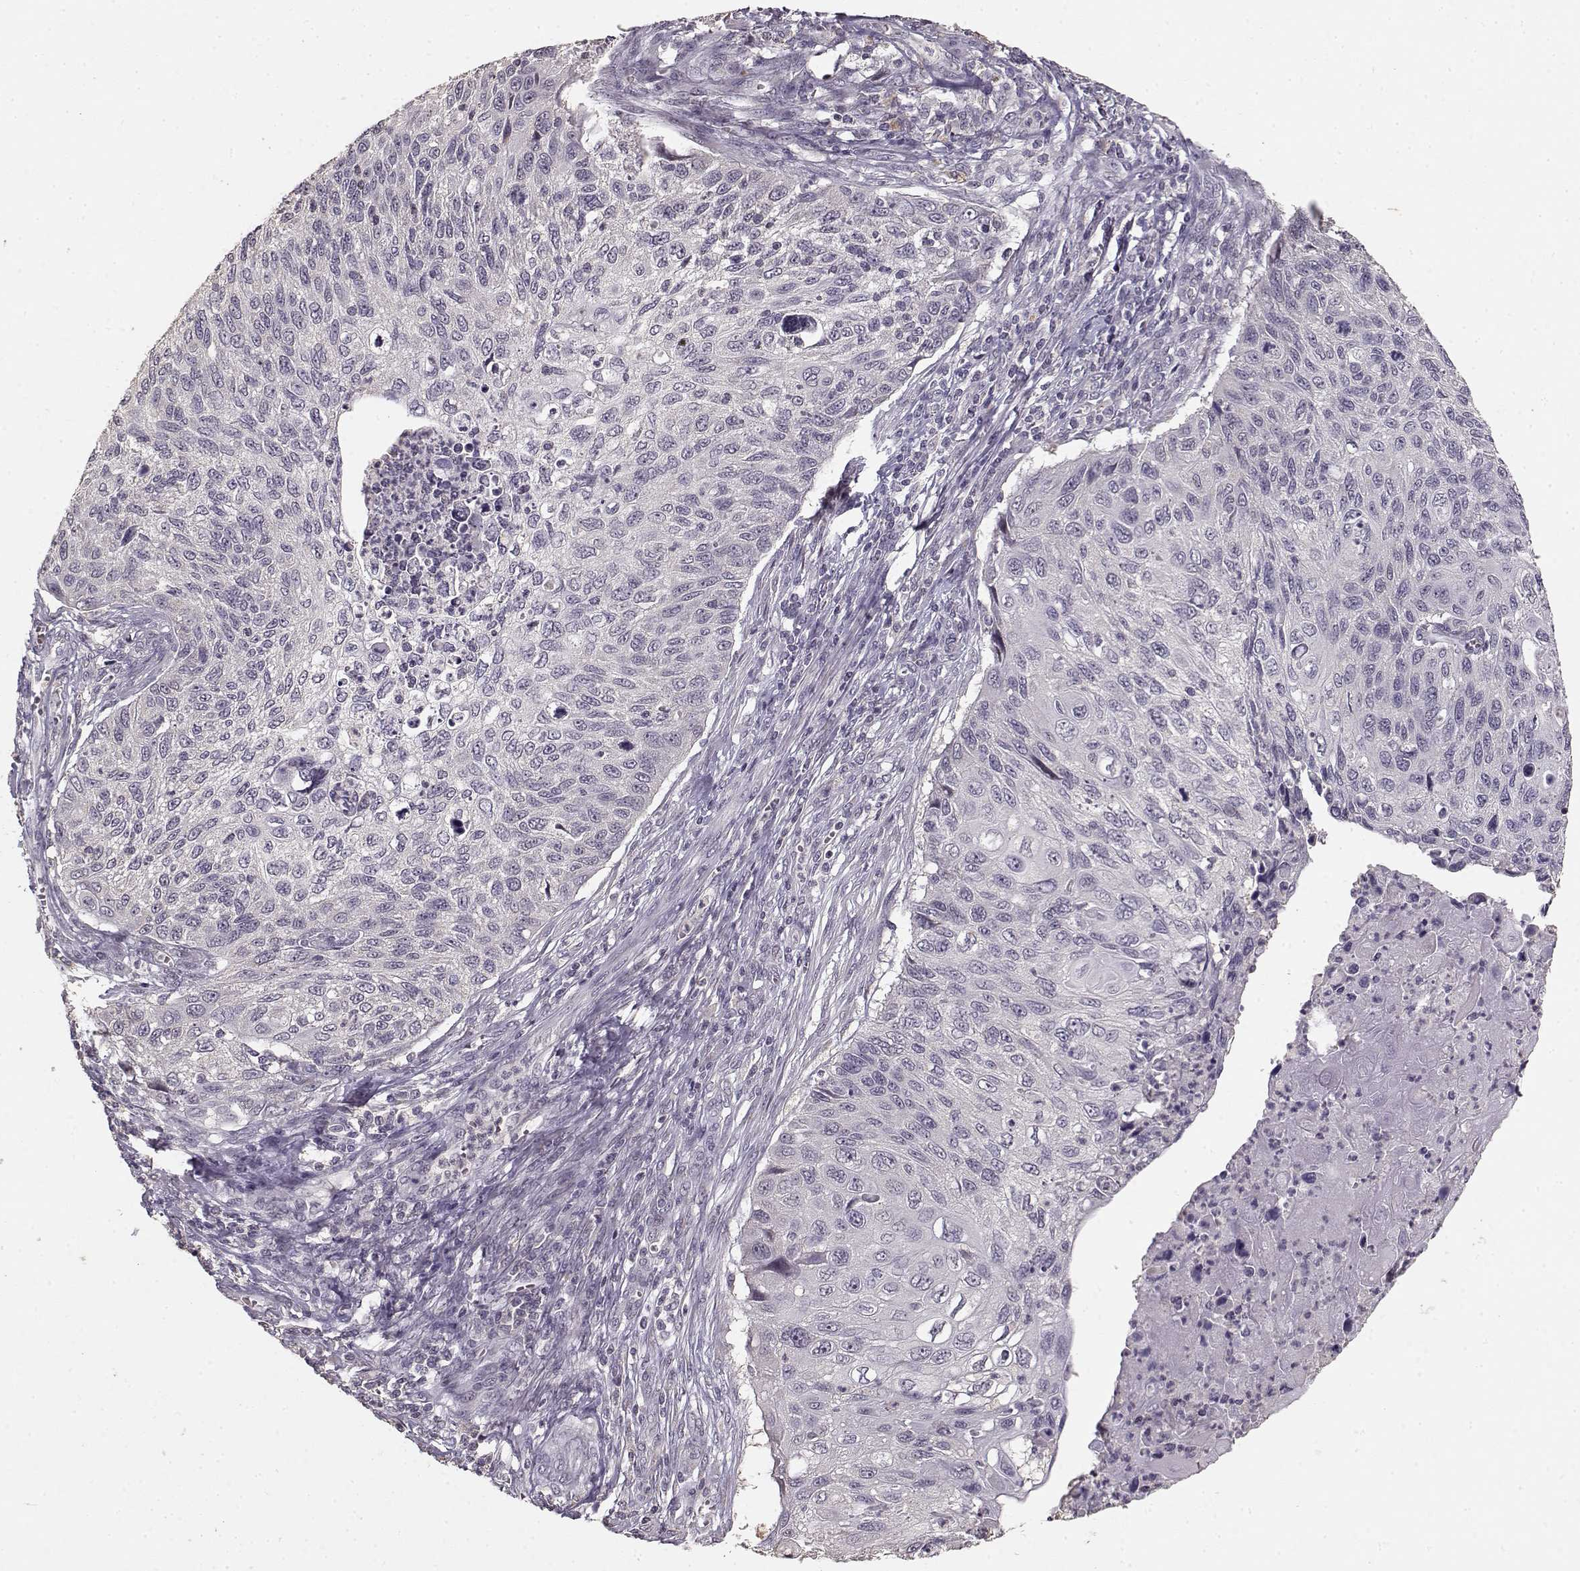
{"staining": {"intensity": "negative", "quantity": "none", "location": "none"}, "tissue": "cervical cancer", "cell_type": "Tumor cells", "image_type": "cancer", "snomed": [{"axis": "morphology", "description": "Squamous cell carcinoma, NOS"}, {"axis": "topography", "description": "Cervix"}], "caption": "Tumor cells show no significant protein positivity in cervical cancer (squamous cell carcinoma).", "gene": "UROC1", "patient": {"sex": "female", "age": 70}}